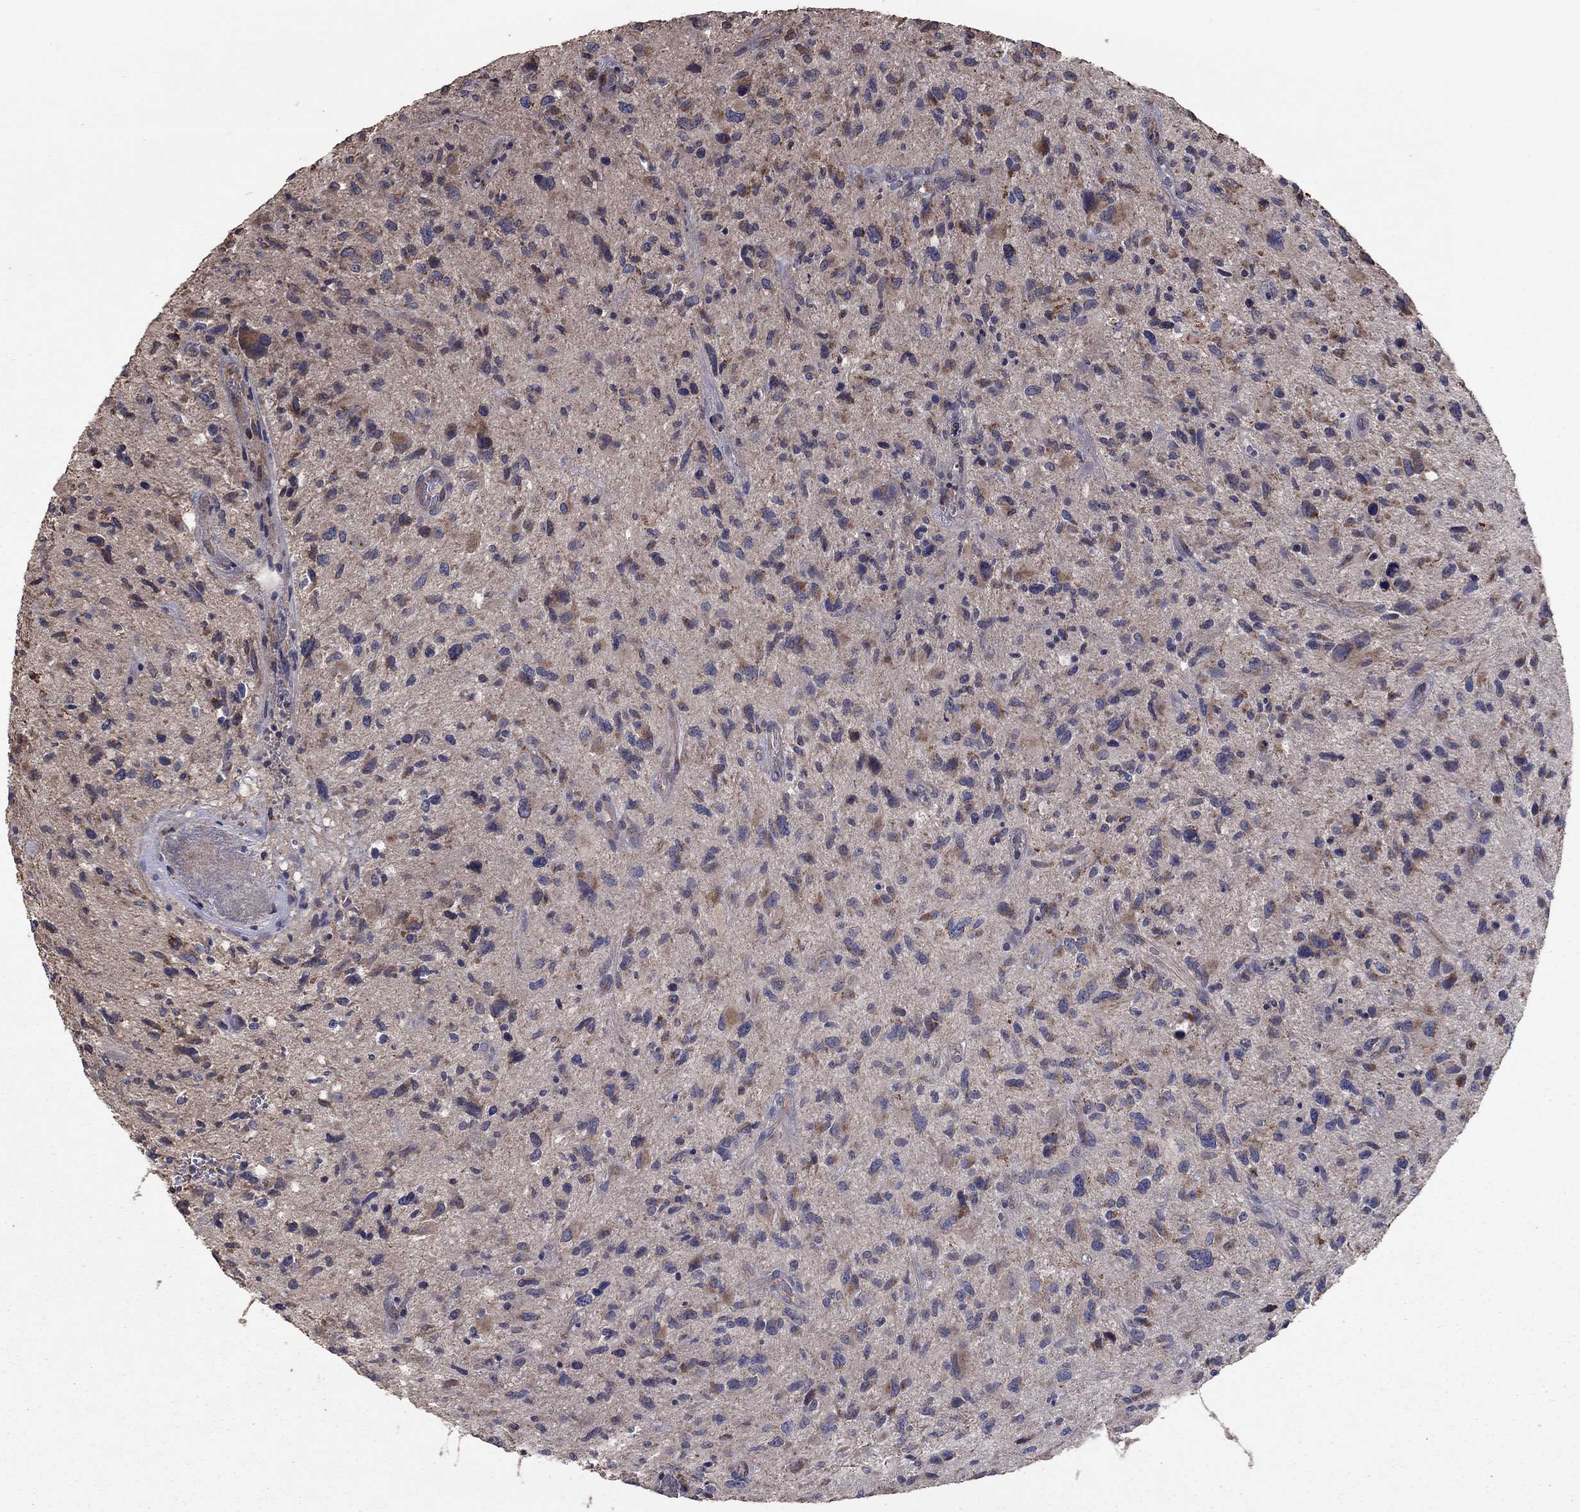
{"staining": {"intensity": "moderate", "quantity": "25%-75%", "location": "cytoplasmic/membranous"}, "tissue": "glioma", "cell_type": "Tumor cells", "image_type": "cancer", "snomed": [{"axis": "morphology", "description": "Glioma, malignant, NOS"}, {"axis": "morphology", "description": "Glioma, malignant, High grade"}, {"axis": "topography", "description": "Brain"}], "caption": "This image exhibits IHC staining of malignant high-grade glioma, with medium moderate cytoplasmic/membranous staining in approximately 25%-75% of tumor cells.", "gene": "FLT4", "patient": {"sex": "female", "age": 71}}